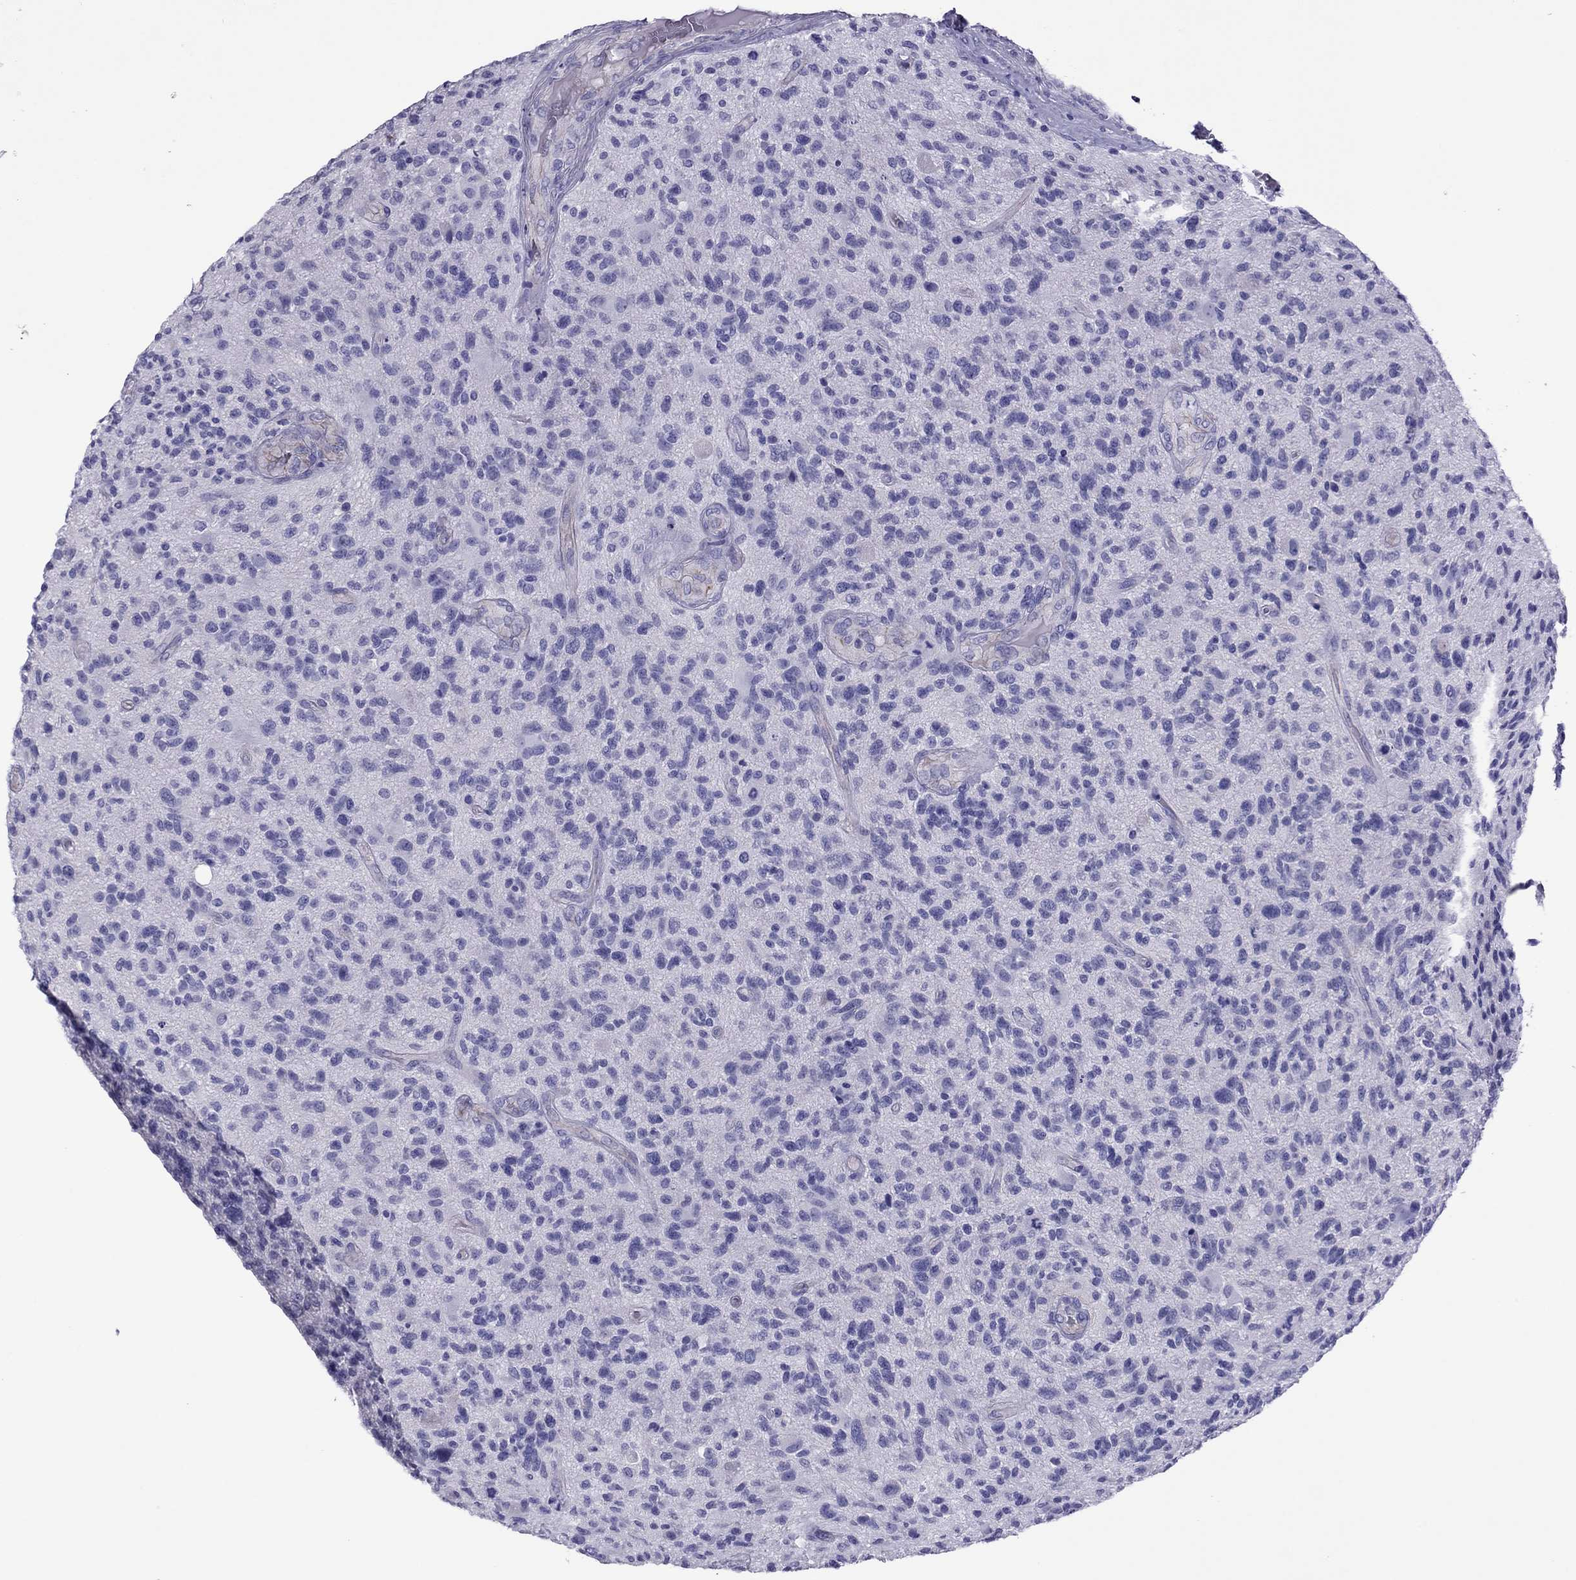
{"staining": {"intensity": "negative", "quantity": "none", "location": "none"}, "tissue": "glioma", "cell_type": "Tumor cells", "image_type": "cancer", "snomed": [{"axis": "morphology", "description": "Glioma, malignant, High grade"}, {"axis": "topography", "description": "Brain"}], "caption": "The micrograph exhibits no significant positivity in tumor cells of malignant glioma (high-grade).", "gene": "MYL11", "patient": {"sex": "male", "age": 47}}